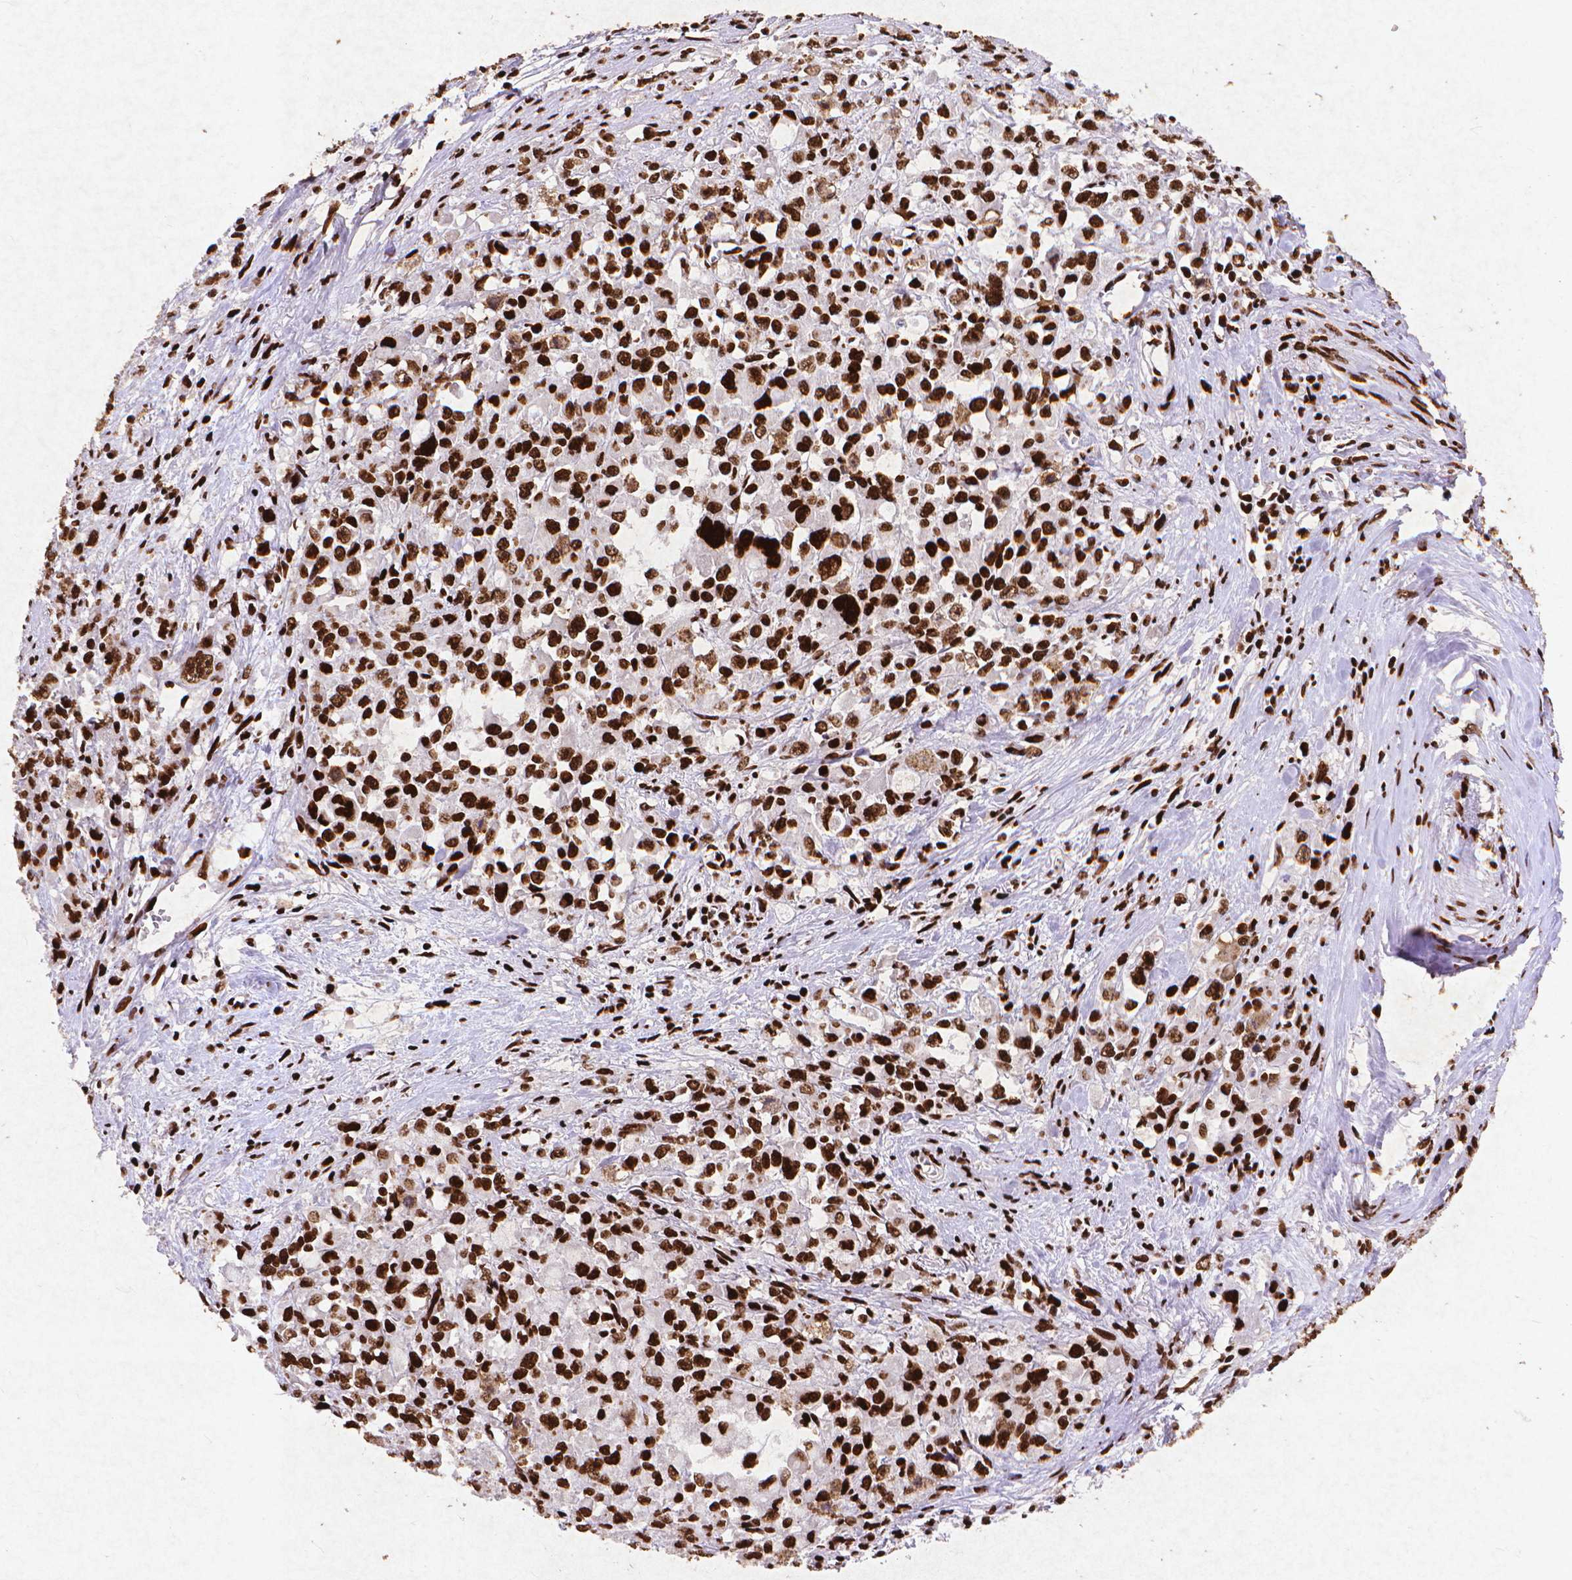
{"staining": {"intensity": "strong", "quantity": ">75%", "location": "nuclear"}, "tissue": "stomach cancer", "cell_type": "Tumor cells", "image_type": "cancer", "snomed": [{"axis": "morphology", "description": "Adenocarcinoma, NOS"}, {"axis": "topography", "description": "Stomach"}], "caption": "An immunohistochemistry image of neoplastic tissue is shown. Protein staining in brown labels strong nuclear positivity in stomach cancer (adenocarcinoma) within tumor cells.", "gene": "CITED2", "patient": {"sex": "female", "age": 76}}